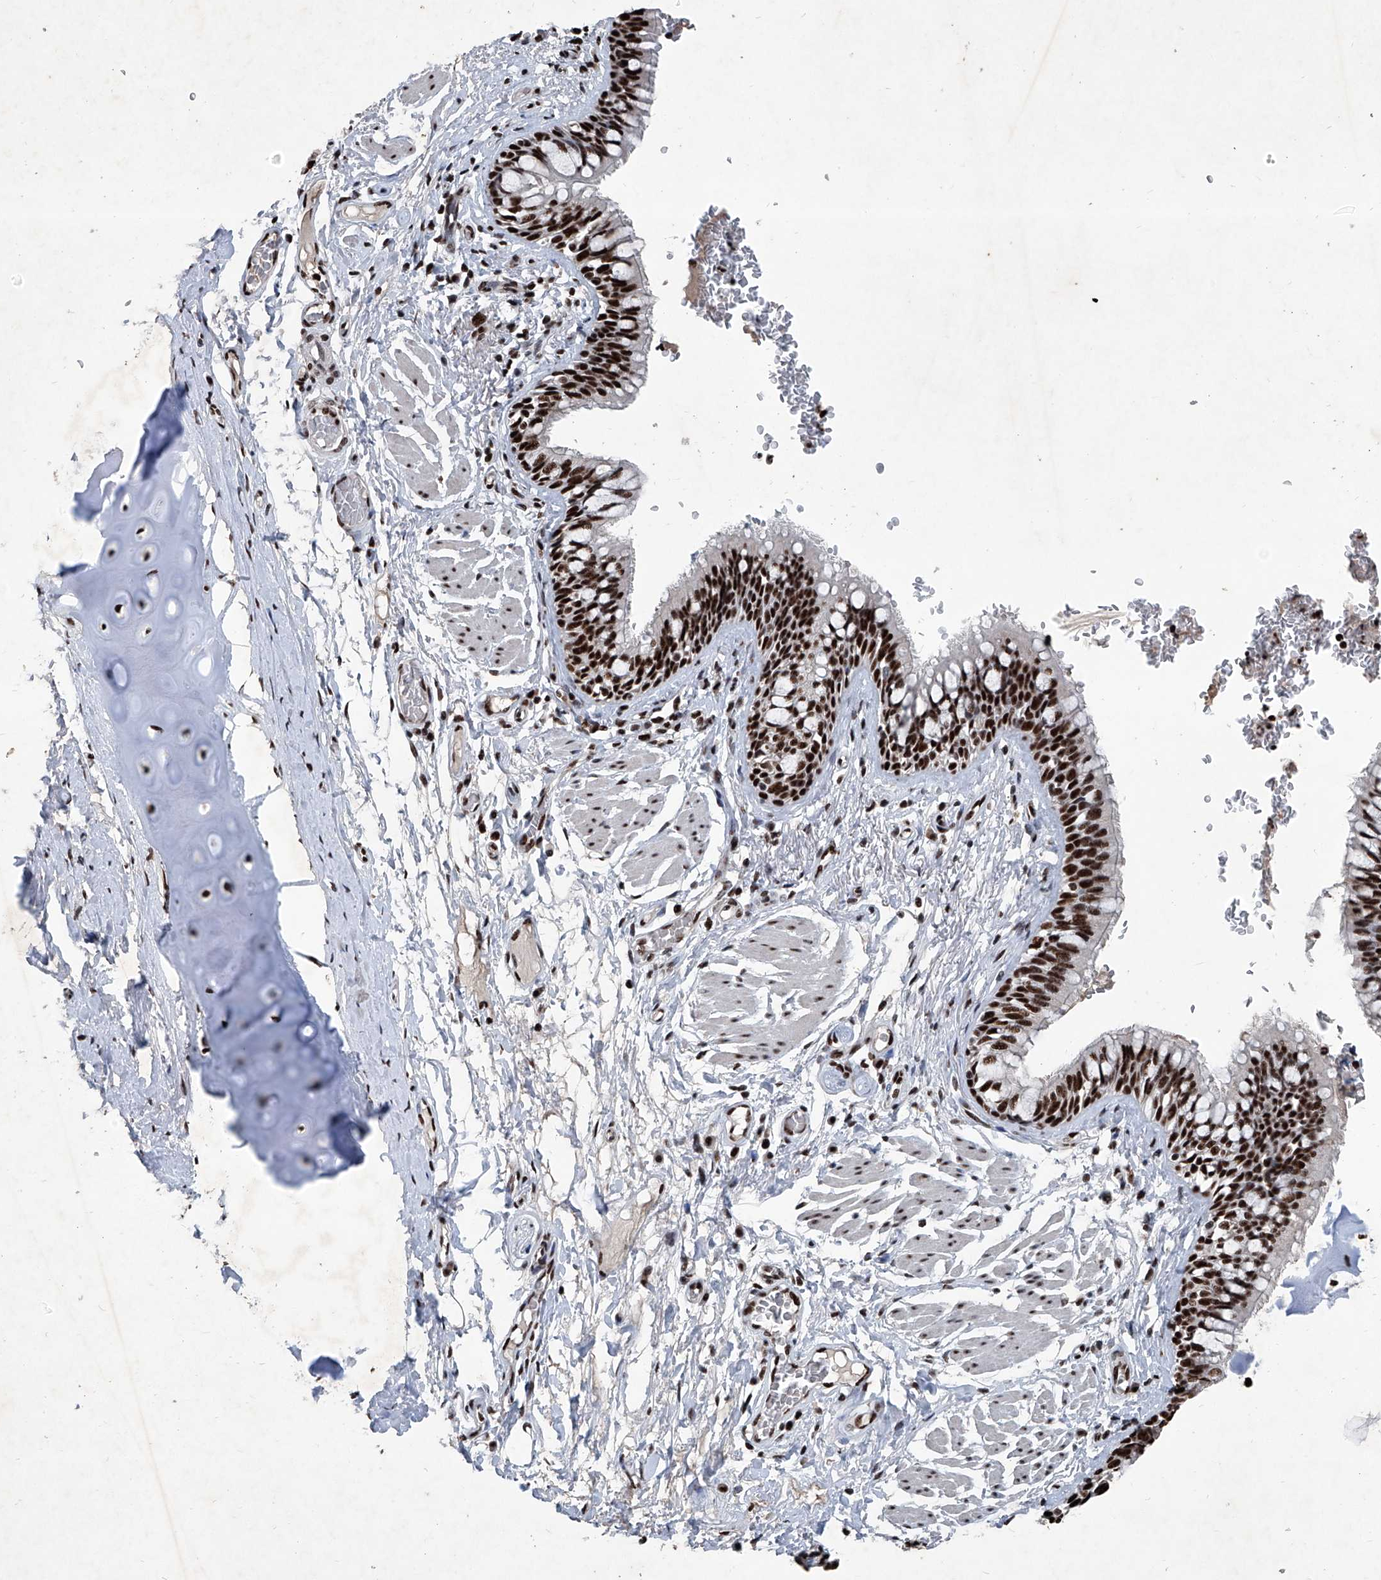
{"staining": {"intensity": "strong", "quantity": ">75%", "location": "nuclear"}, "tissue": "bronchus", "cell_type": "Respiratory epithelial cells", "image_type": "normal", "snomed": [{"axis": "morphology", "description": "Normal tissue, NOS"}, {"axis": "topography", "description": "Cartilage tissue"}, {"axis": "topography", "description": "Bronchus"}], "caption": "Immunohistochemical staining of normal bronchus shows high levels of strong nuclear positivity in about >75% of respiratory epithelial cells.", "gene": "DDX39B", "patient": {"sex": "female", "age": 36}}